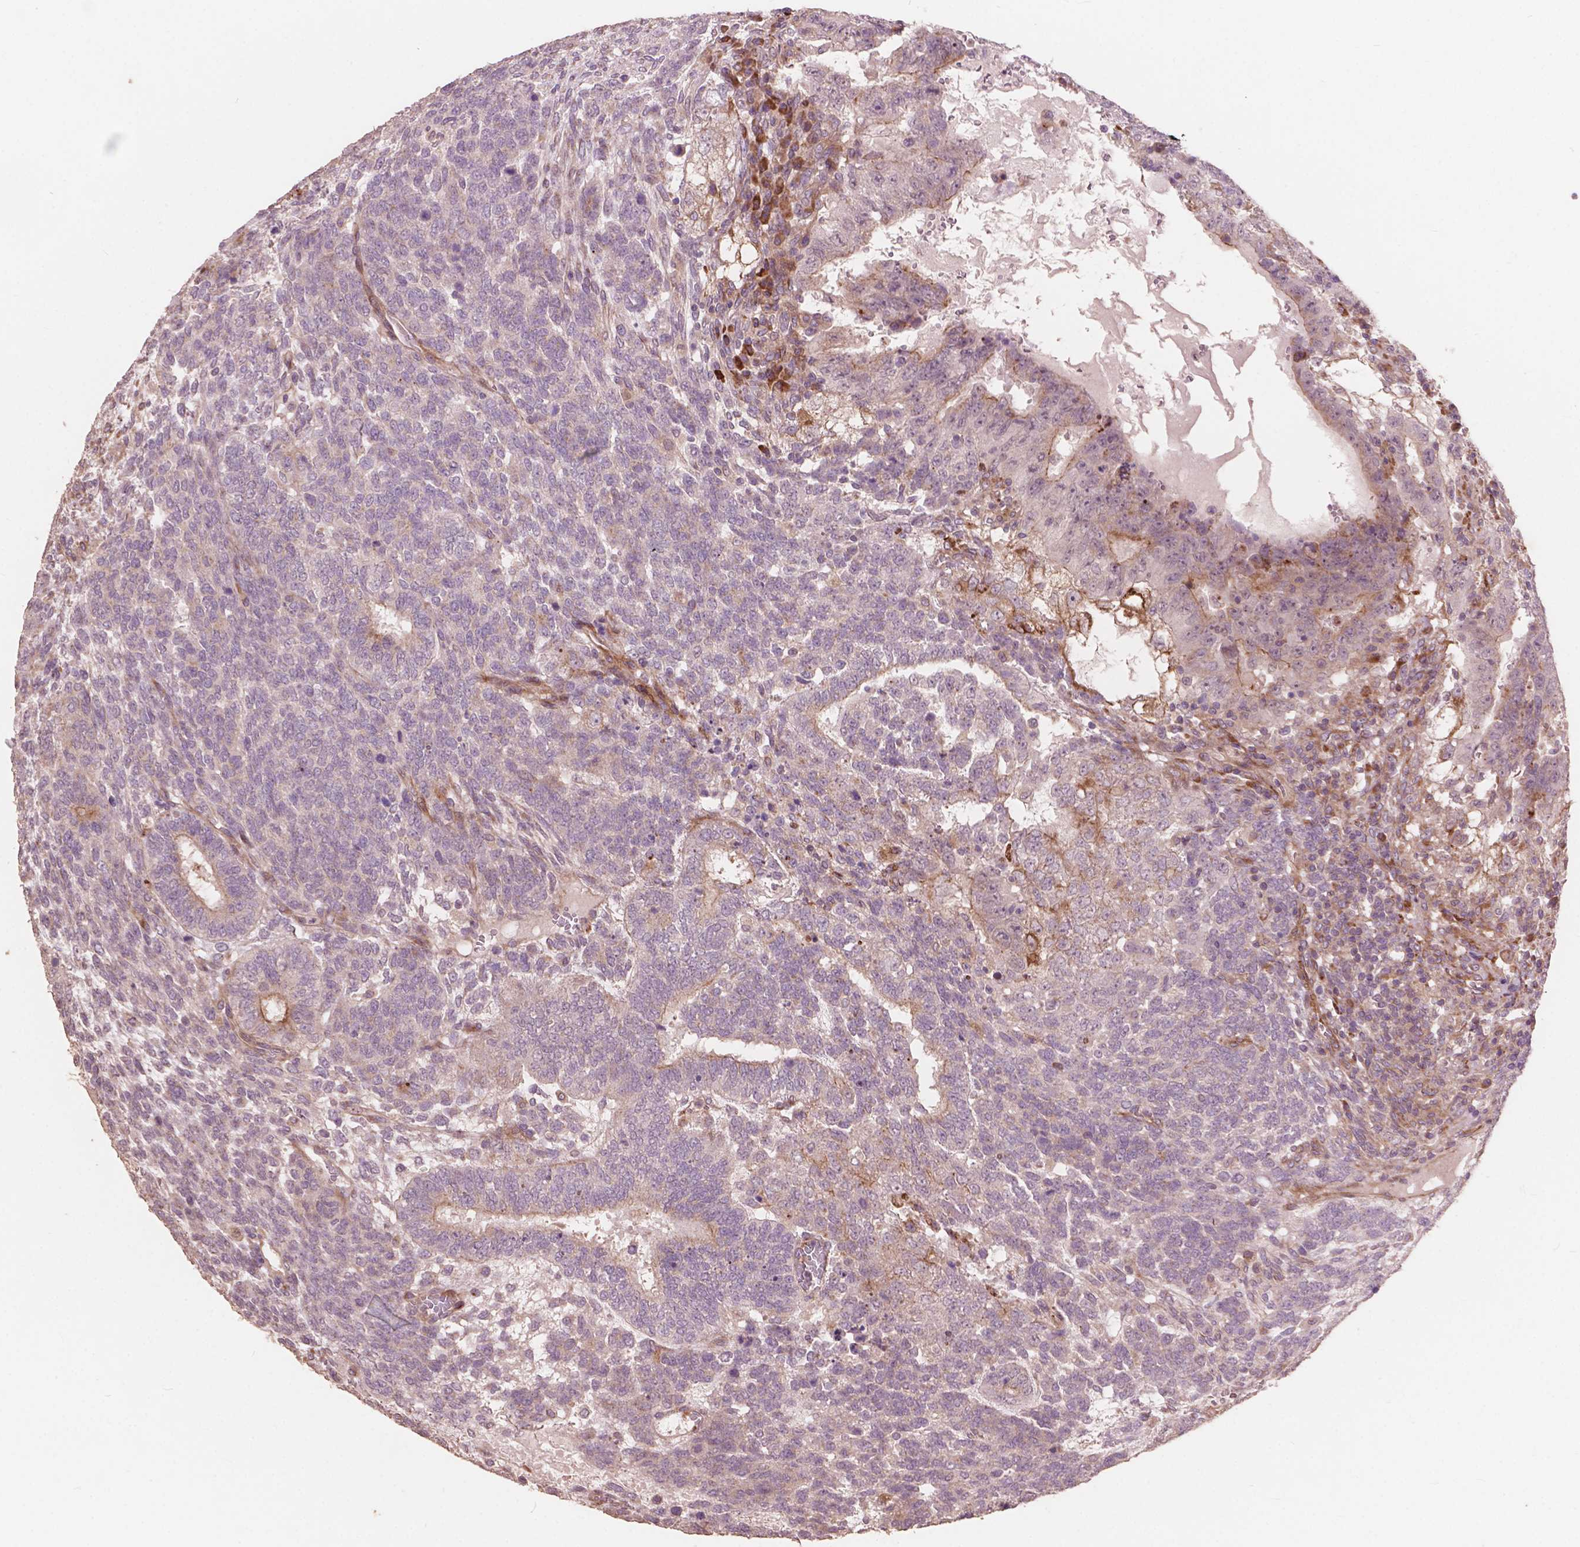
{"staining": {"intensity": "moderate", "quantity": "<25%", "location": "cytoplasmic/membranous"}, "tissue": "testis cancer", "cell_type": "Tumor cells", "image_type": "cancer", "snomed": [{"axis": "morphology", "description": "Normal tissue, NOS"}, {"axis": "morphology", "description": "Carcinoma, Embryonal, NOS"}, {"axis": "topography", "description": "Testis"}, {"axis": "topography", "description": "Epididymis"}], "caption": "Testis cancer (embryonal carcinoma) stained with a brown dye demonstrates moderate cytoplasmic/membranous positive expression in approximately <25% of tumor cells.", "gene": "FNIP1", "patient": {"sex": "male", "age": 23}}